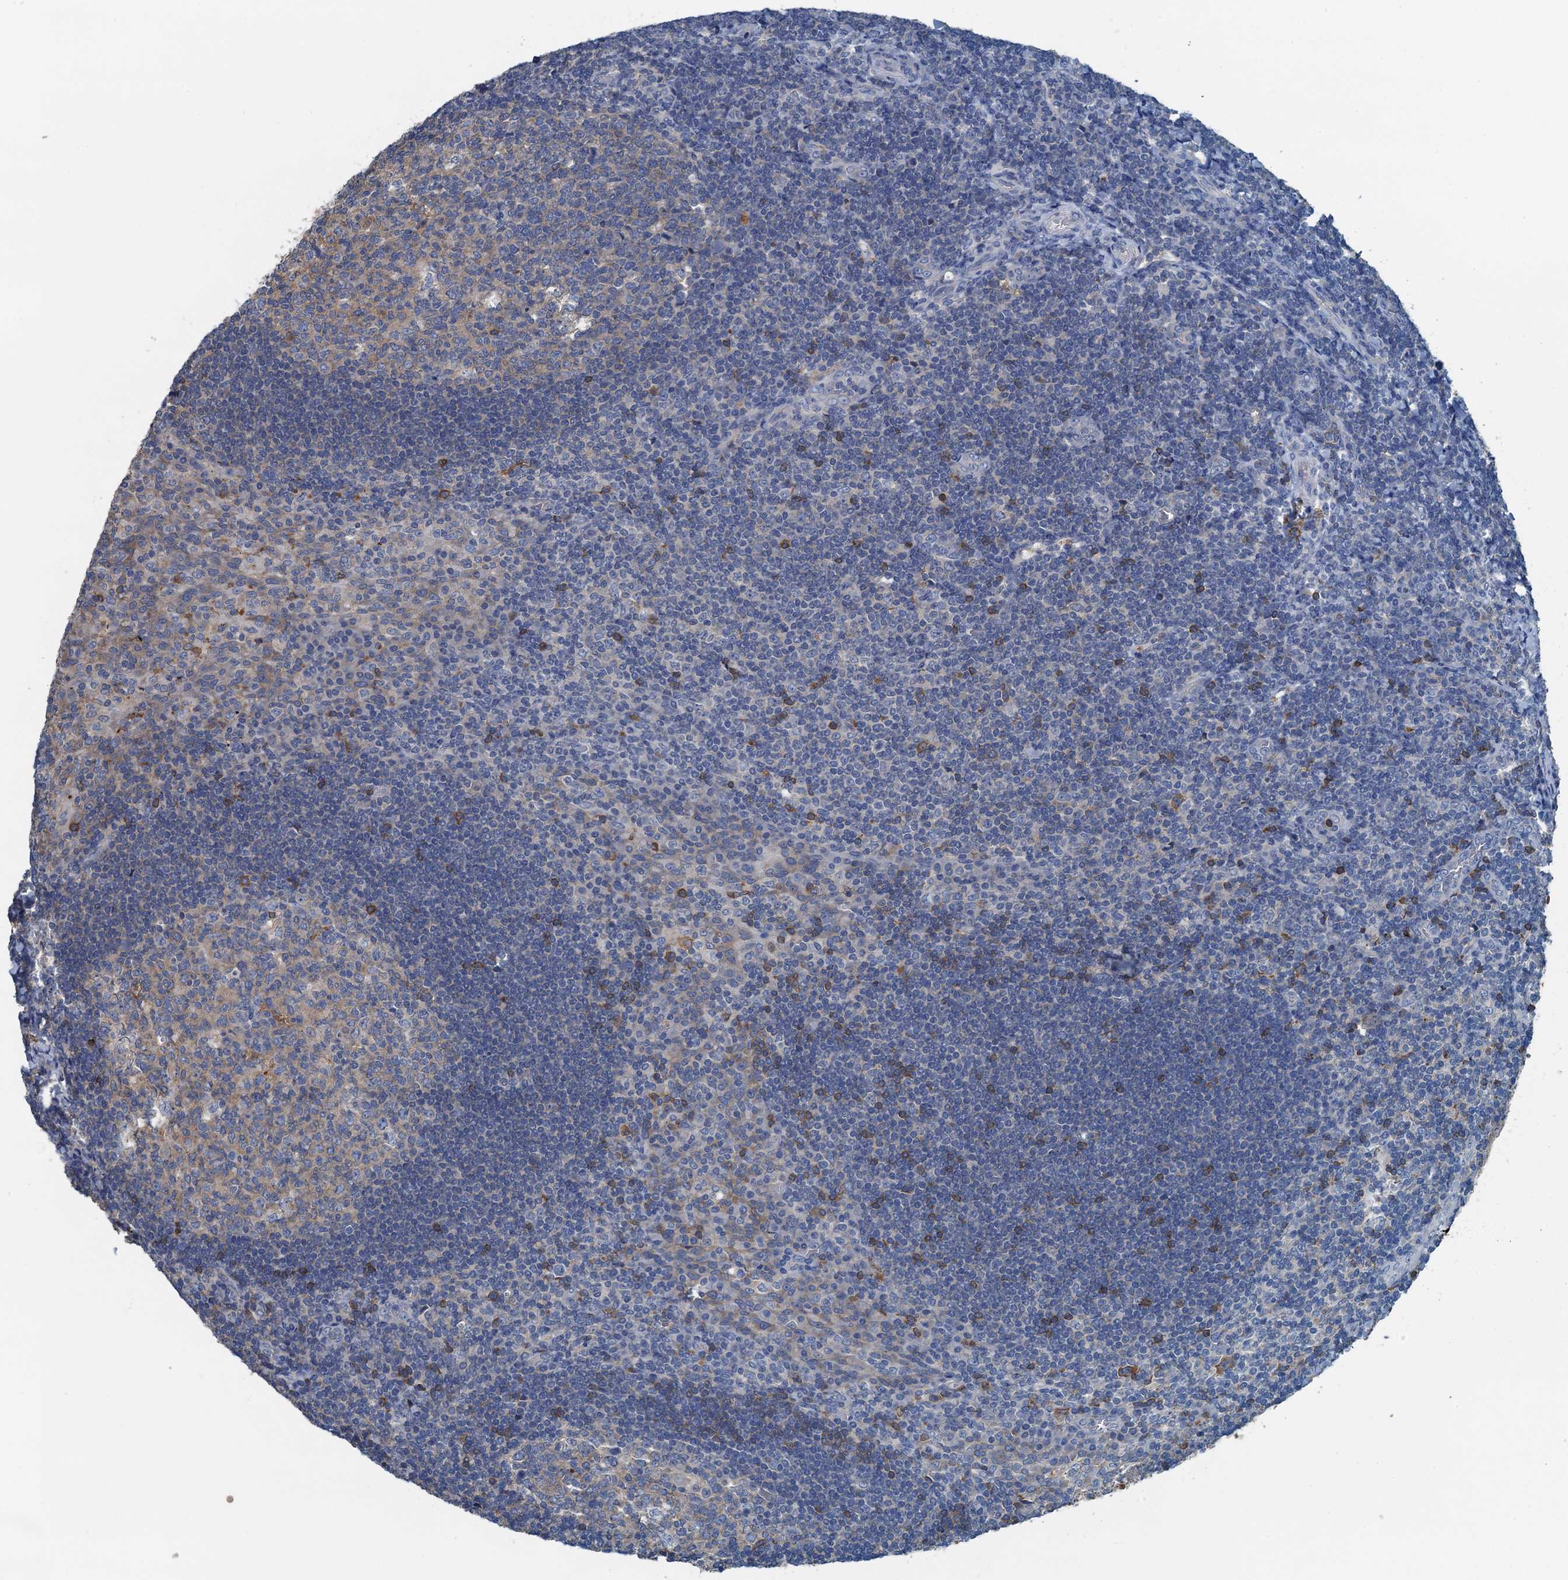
{"staining": {"intensity": "weak", "quantity": "25%-75%", "location": "cytoplasmic/membranous"}, "tissue": "tonsil", "cell_type": "Germinal center cells", "image_type": "normal", "snomed": [{"axis": "morphology", "description": "Normal tissue, NOS"}, {"axis": "topography", "description": "Tonsil"}], "caption": "Protein staining exhibits weak cytoplasmic/membranous positivity in about 25%-75% of germinal center cells in unremarkable tonsil. Nuclei are stained in blue.", "gene": "LSM14B", "patient": {"sex": "male", "age": 17}}